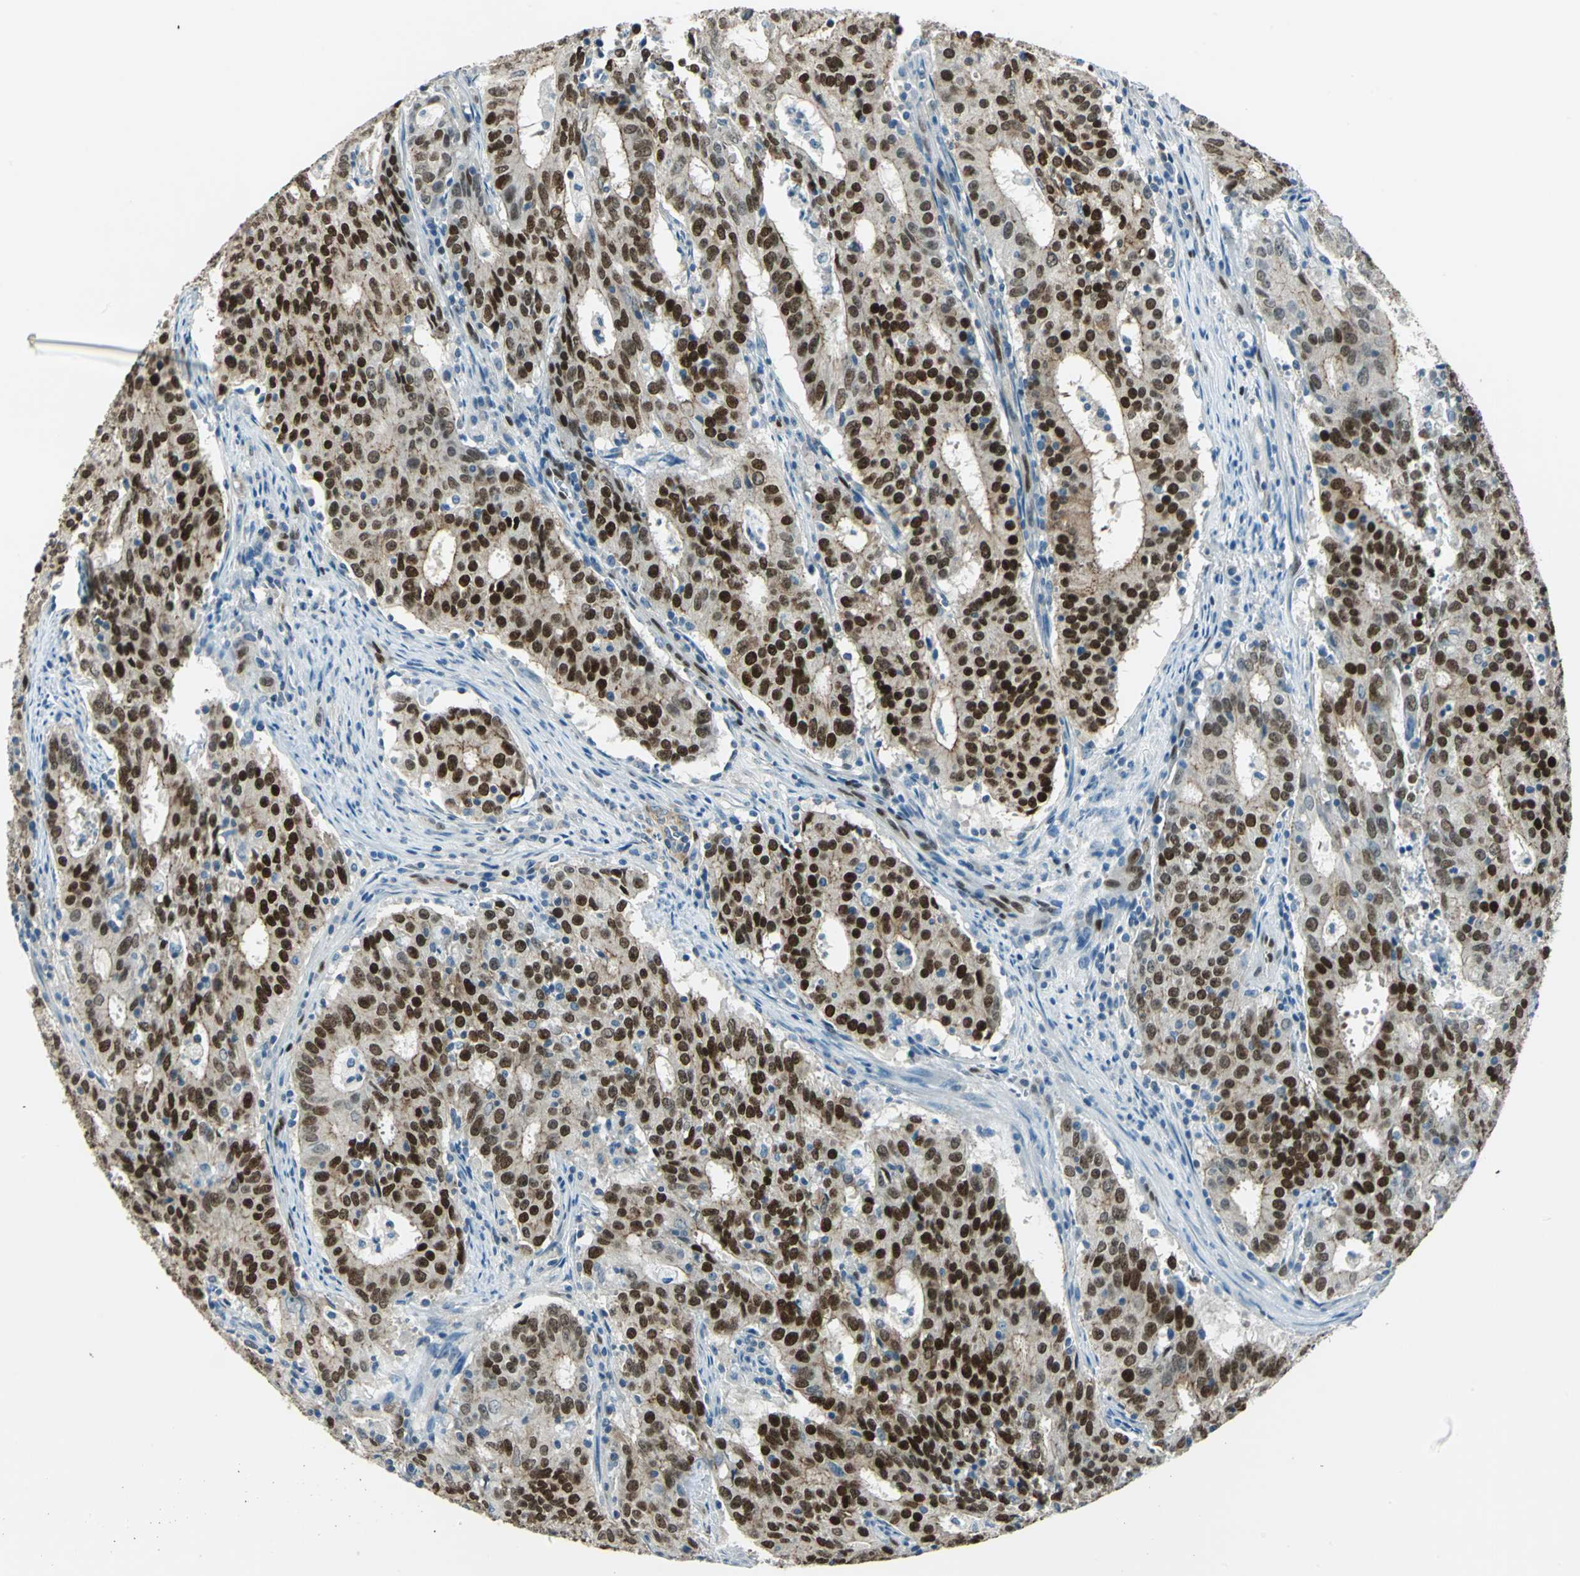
{"staining": {"intensity": "strong", "quantity": ">75%", "location": "cytoplasmic/membranous,nuclear"}, "tissue": "cervical cancer", "cell_type": "Tumor cells", "image_type": "cancer", "snomed": [{"axis": "morphology", "description": "Adenocarcinoma, NOS"}, {"axis": "topography", "description": "Cervix"}], "caption": "An image showing strong cytoplasmic/membranous and nuclear expression in approximately >75% of tumor cells in cervical adenocarcinoma, as visualized by brown immunohistochemical staining.", "gene": "NFIA", "patient": {"sex": "female", "age": 44}}